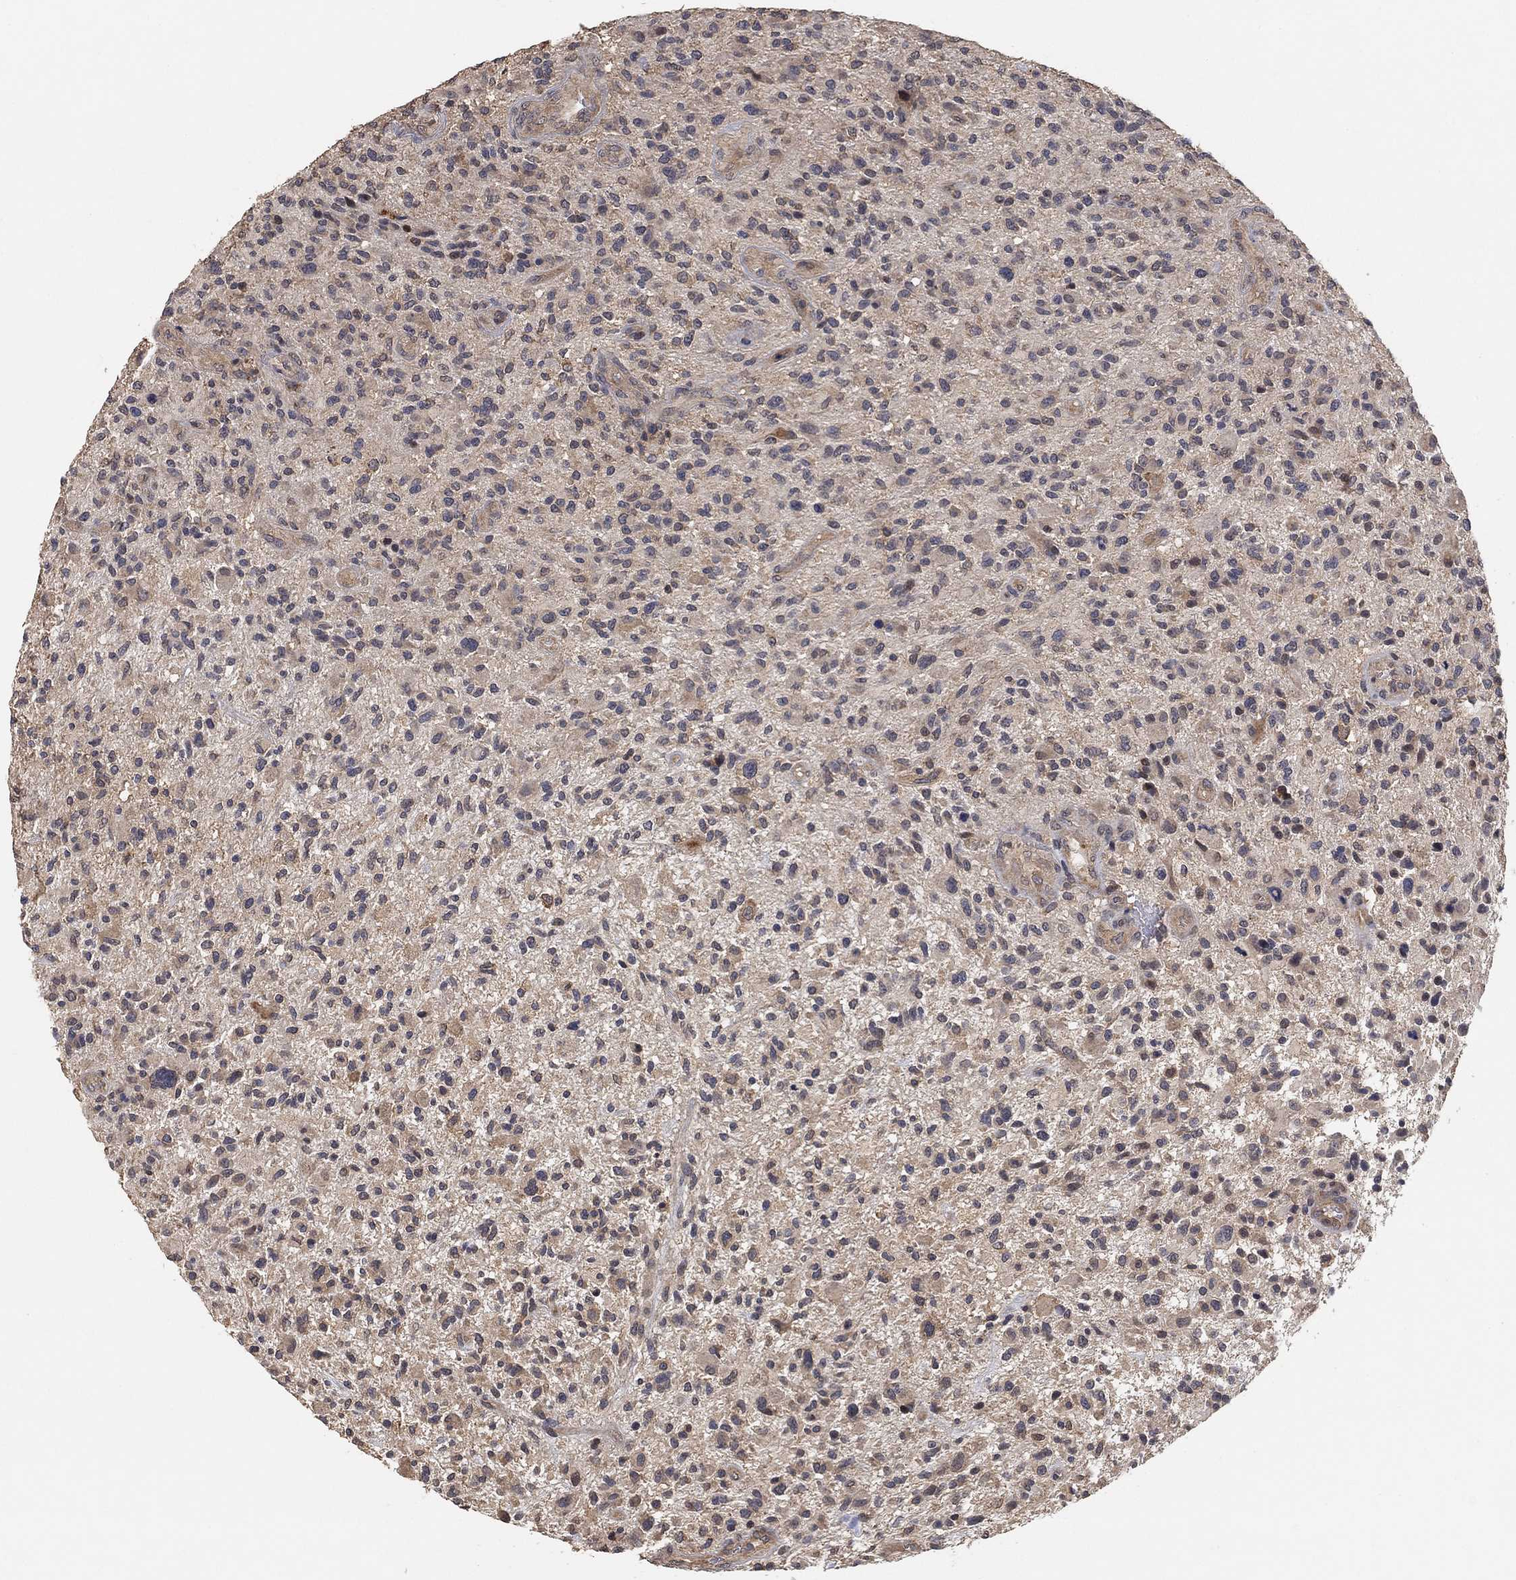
{"staining": {"intensity": "weak", "quantity": "<25%", "location": "cytoplasmic/membranous"}, "tissue": "glioma", "cell_type": "Tumor cells", "image_type": "cancer", "snomed": [{"axis": "morphology", "description": "Glioma, malignant, High grade"}, {"axis": "topography", "description": "Brain"}], "caption": "The image demonstrates no staining of tumor cells in glioma. (Brightfield microscopy of DAB (3,3'-diaminobenzidine) immunohistochemistry (IHC) at high magnification).", "gene": "CCDC43", "patient": {"sex": "male", "age": 47}}